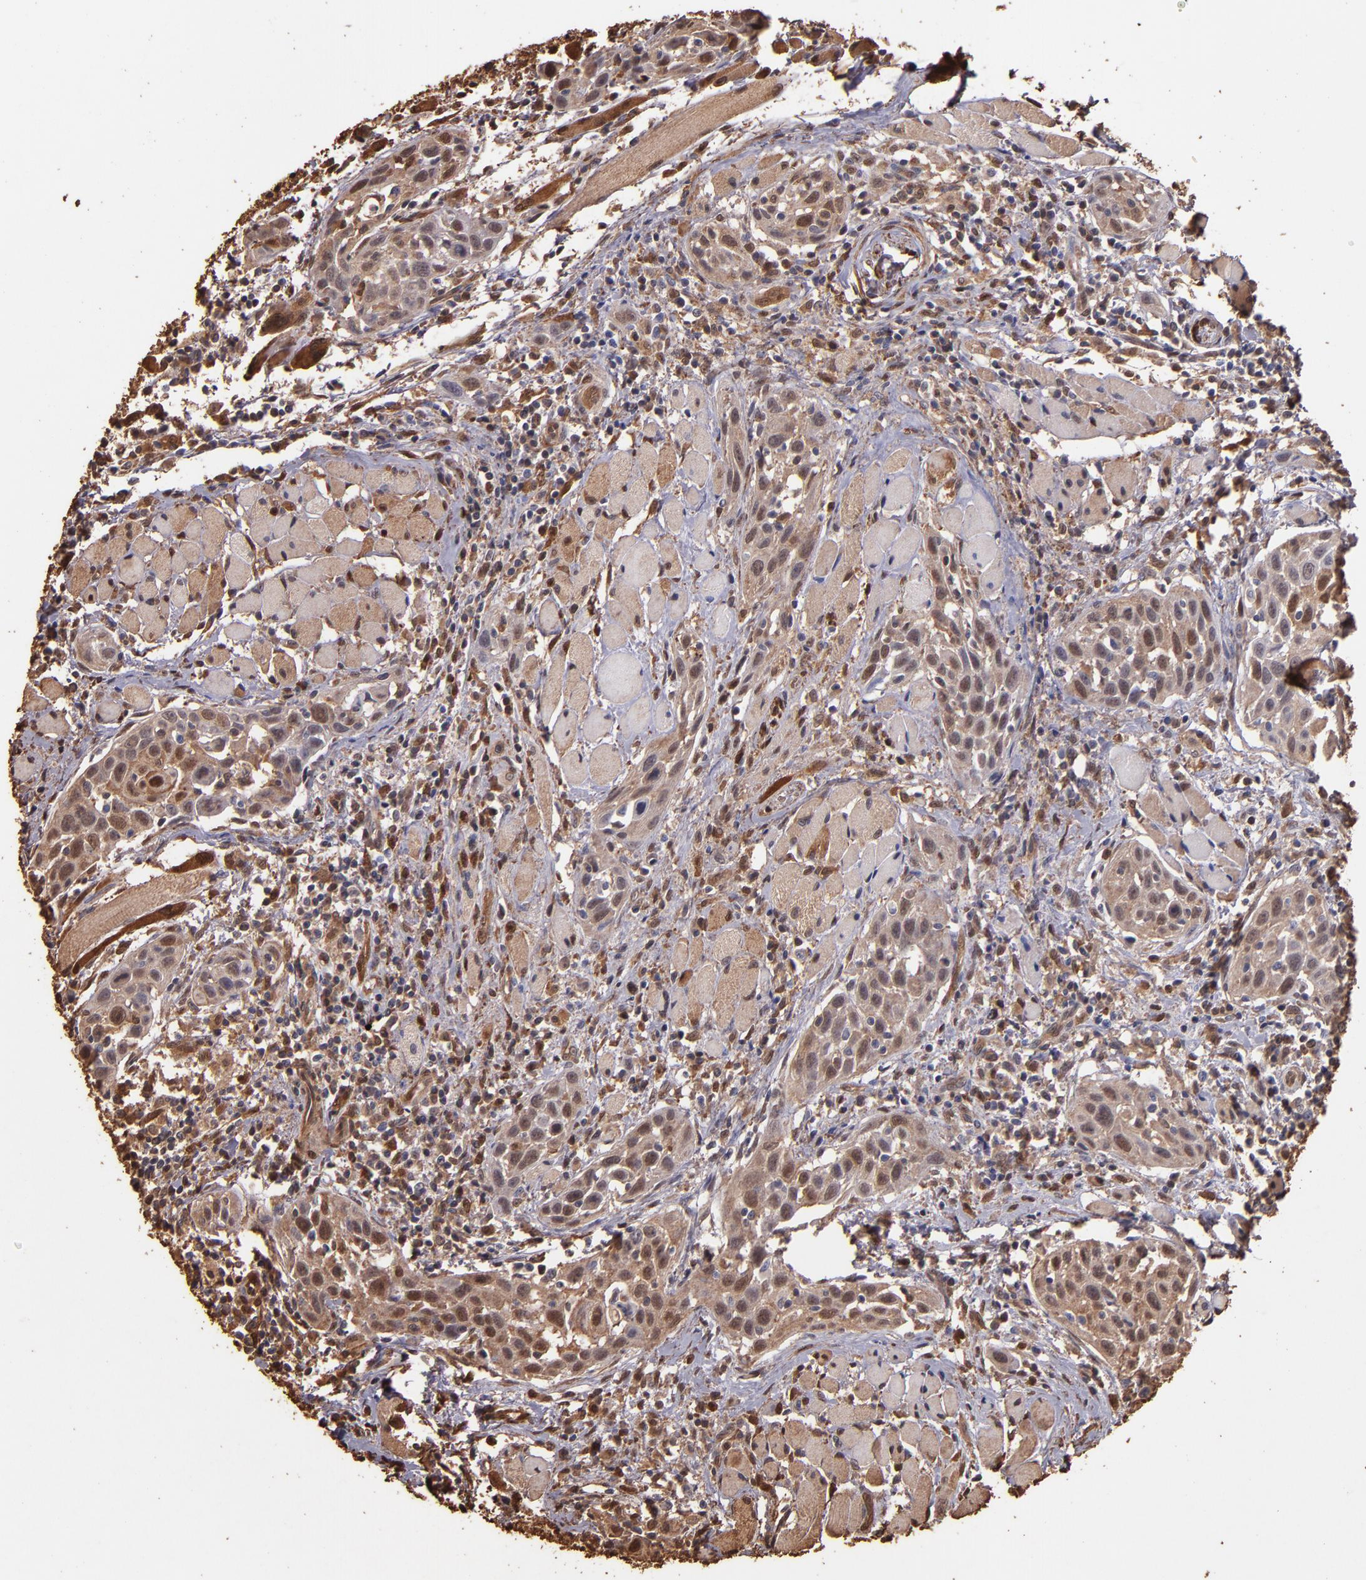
{"staining": {"intensity": "moderate", "quantity": ">75%", "location": "cytoplasmic/membranous,nuclear"}, "tissue": "head and neck cancer", "cell_type": "Tumor cells", "image_type": "cancer", "snomed": [{"axis": "morphology", "description": "Squamous cell carcinoma, NOS"}, {"axis": "topography", "description": "Oral tissue"}, {"axis": "topography", "description": "Head-Neck"}], "caption": "Brown immunohistochemical staining in head and neck squamous cell carcinoma exhibits moderate cytoplasmic/membranous and nuclear positivity in about >75% of tumor cells.", "gene": "S100A6", "patient": {"sex": "female", "age": 50}}